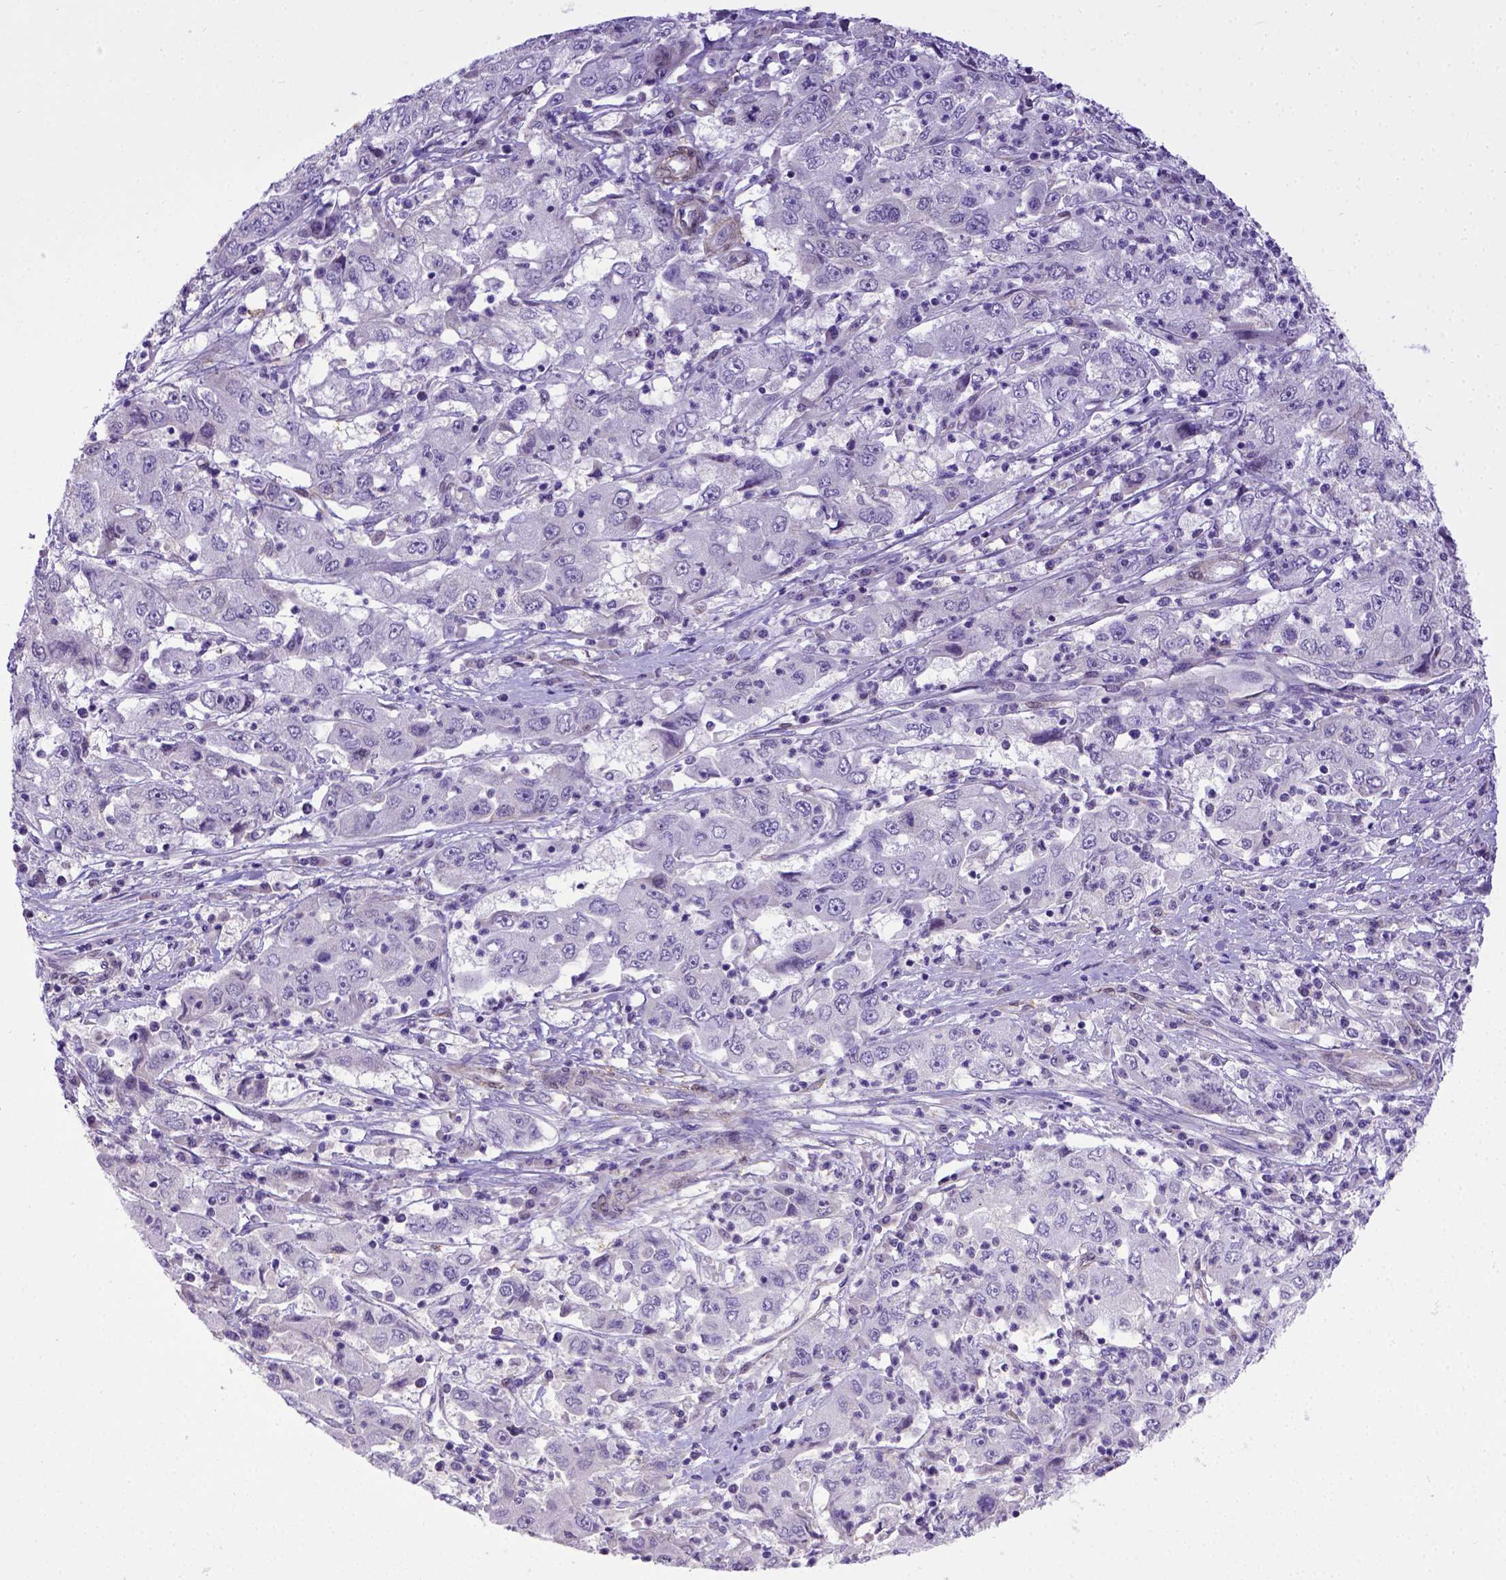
{"staining": {"intensity": "negative", "quantity": "none", "location": "none"}, "tissue": "cervical cancer", "cell_type": "Tumor cells", "image_type": "cancer", "snomed": [{"axis": "morphology", "description": "Squamous cell carcinoma, NOS"}, {"axis": "topography", "description": "Cervix"}], "caption": "A histopathology image of human squamous cell carcinoma (cervical) is negative for staining in tumor cells.", "gene": "BTN1A1", "patient": {"sex": "female", "age": 36}}